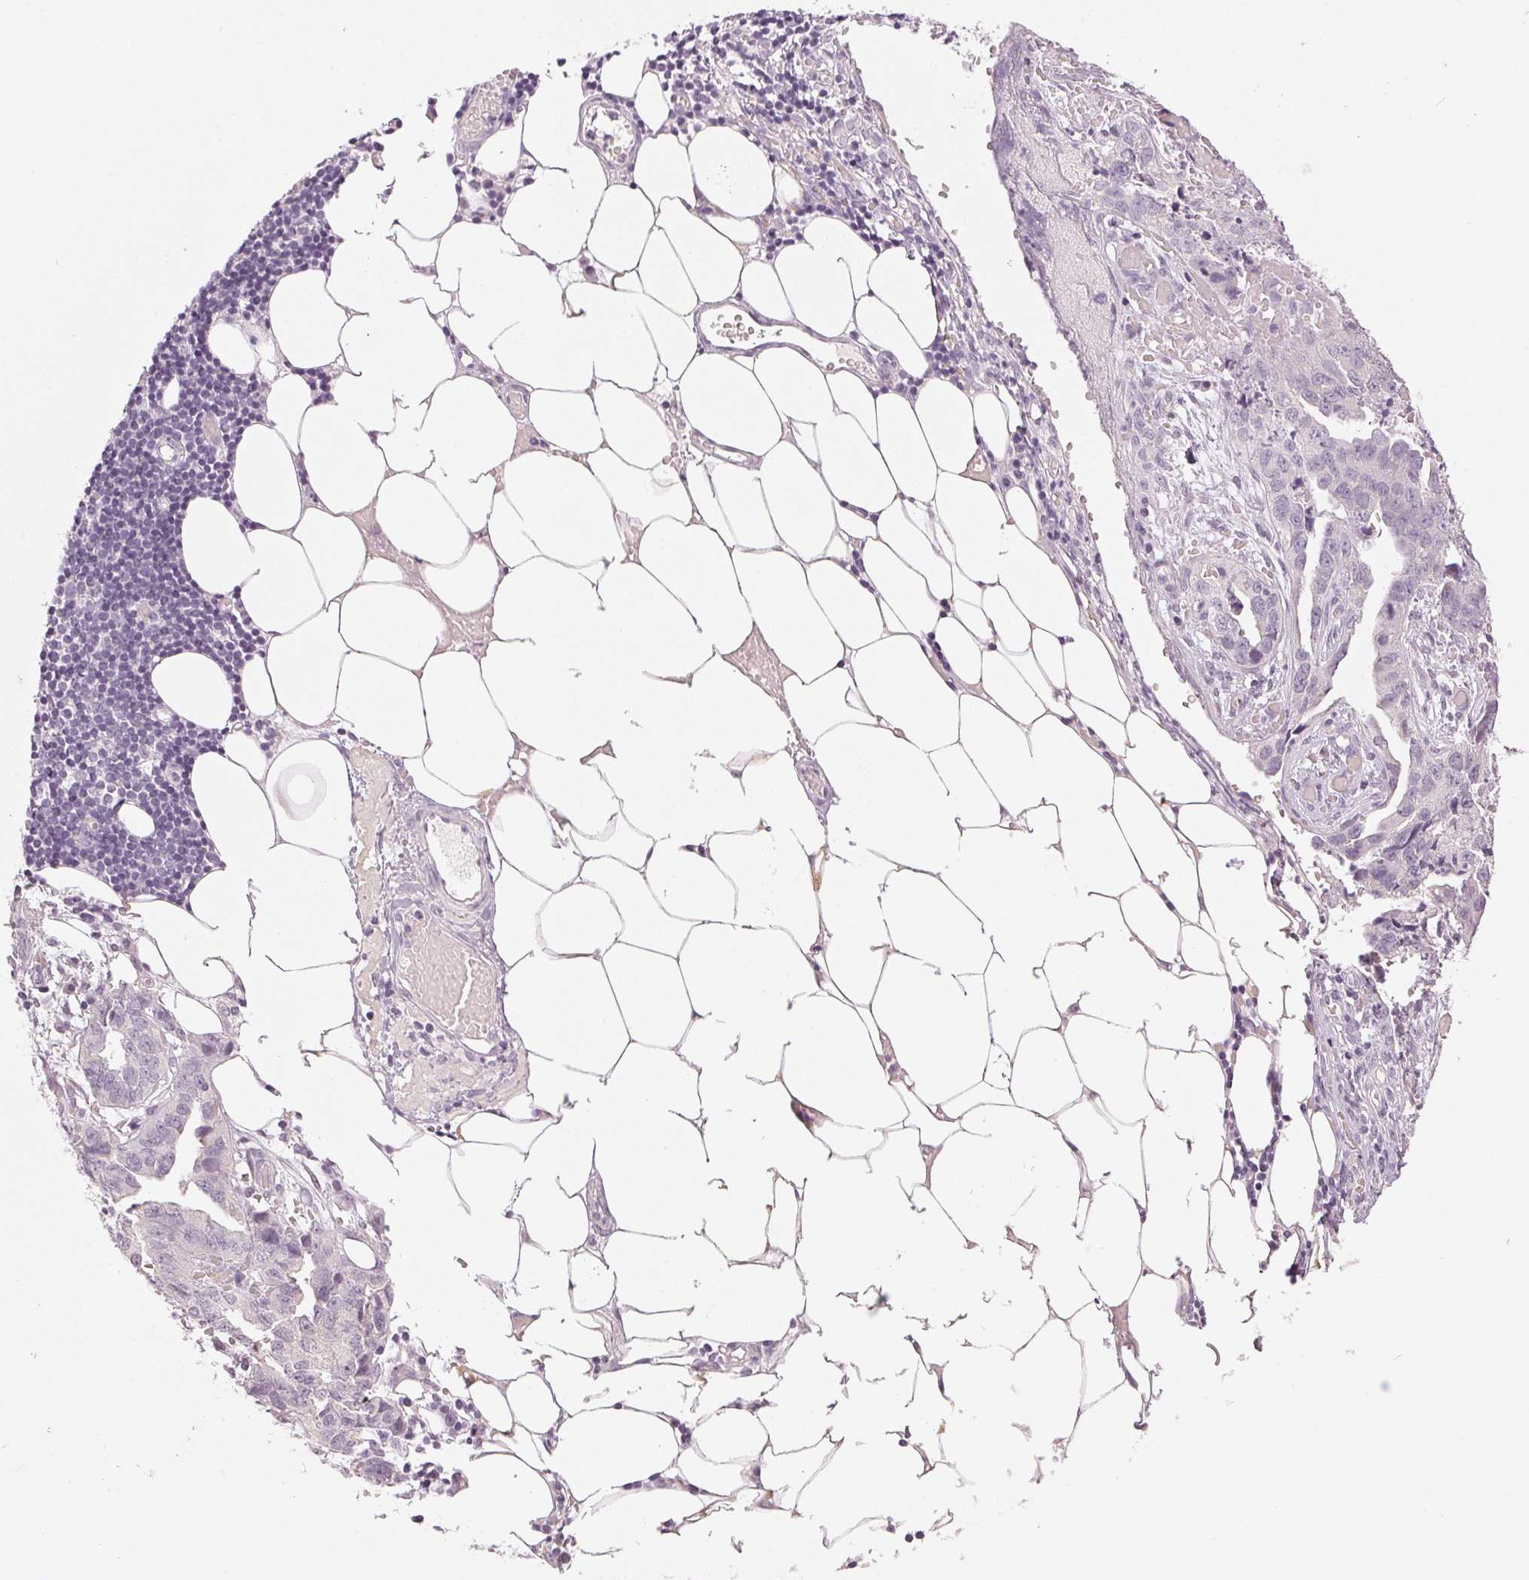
{"staining": {"intensity": "negative", "quantity": "none", "location": "none"}, "tissue": "ovarian cancer", "cell_type": "Tumor cells", "image_type": "cancer", "snomed": [{"axis": "morphology", "description": "Cystadenocarcinoma, serous, NOS"}, {"axis": "topography", "description": "Ovary"}], "caption": "A photomicrograph of human serous cystadenocarcinoma (ovarian) is negative for staining in tumor cells.", "gene": "MAP1LC3A", "patient": {"sex": "female", "age": 75}}